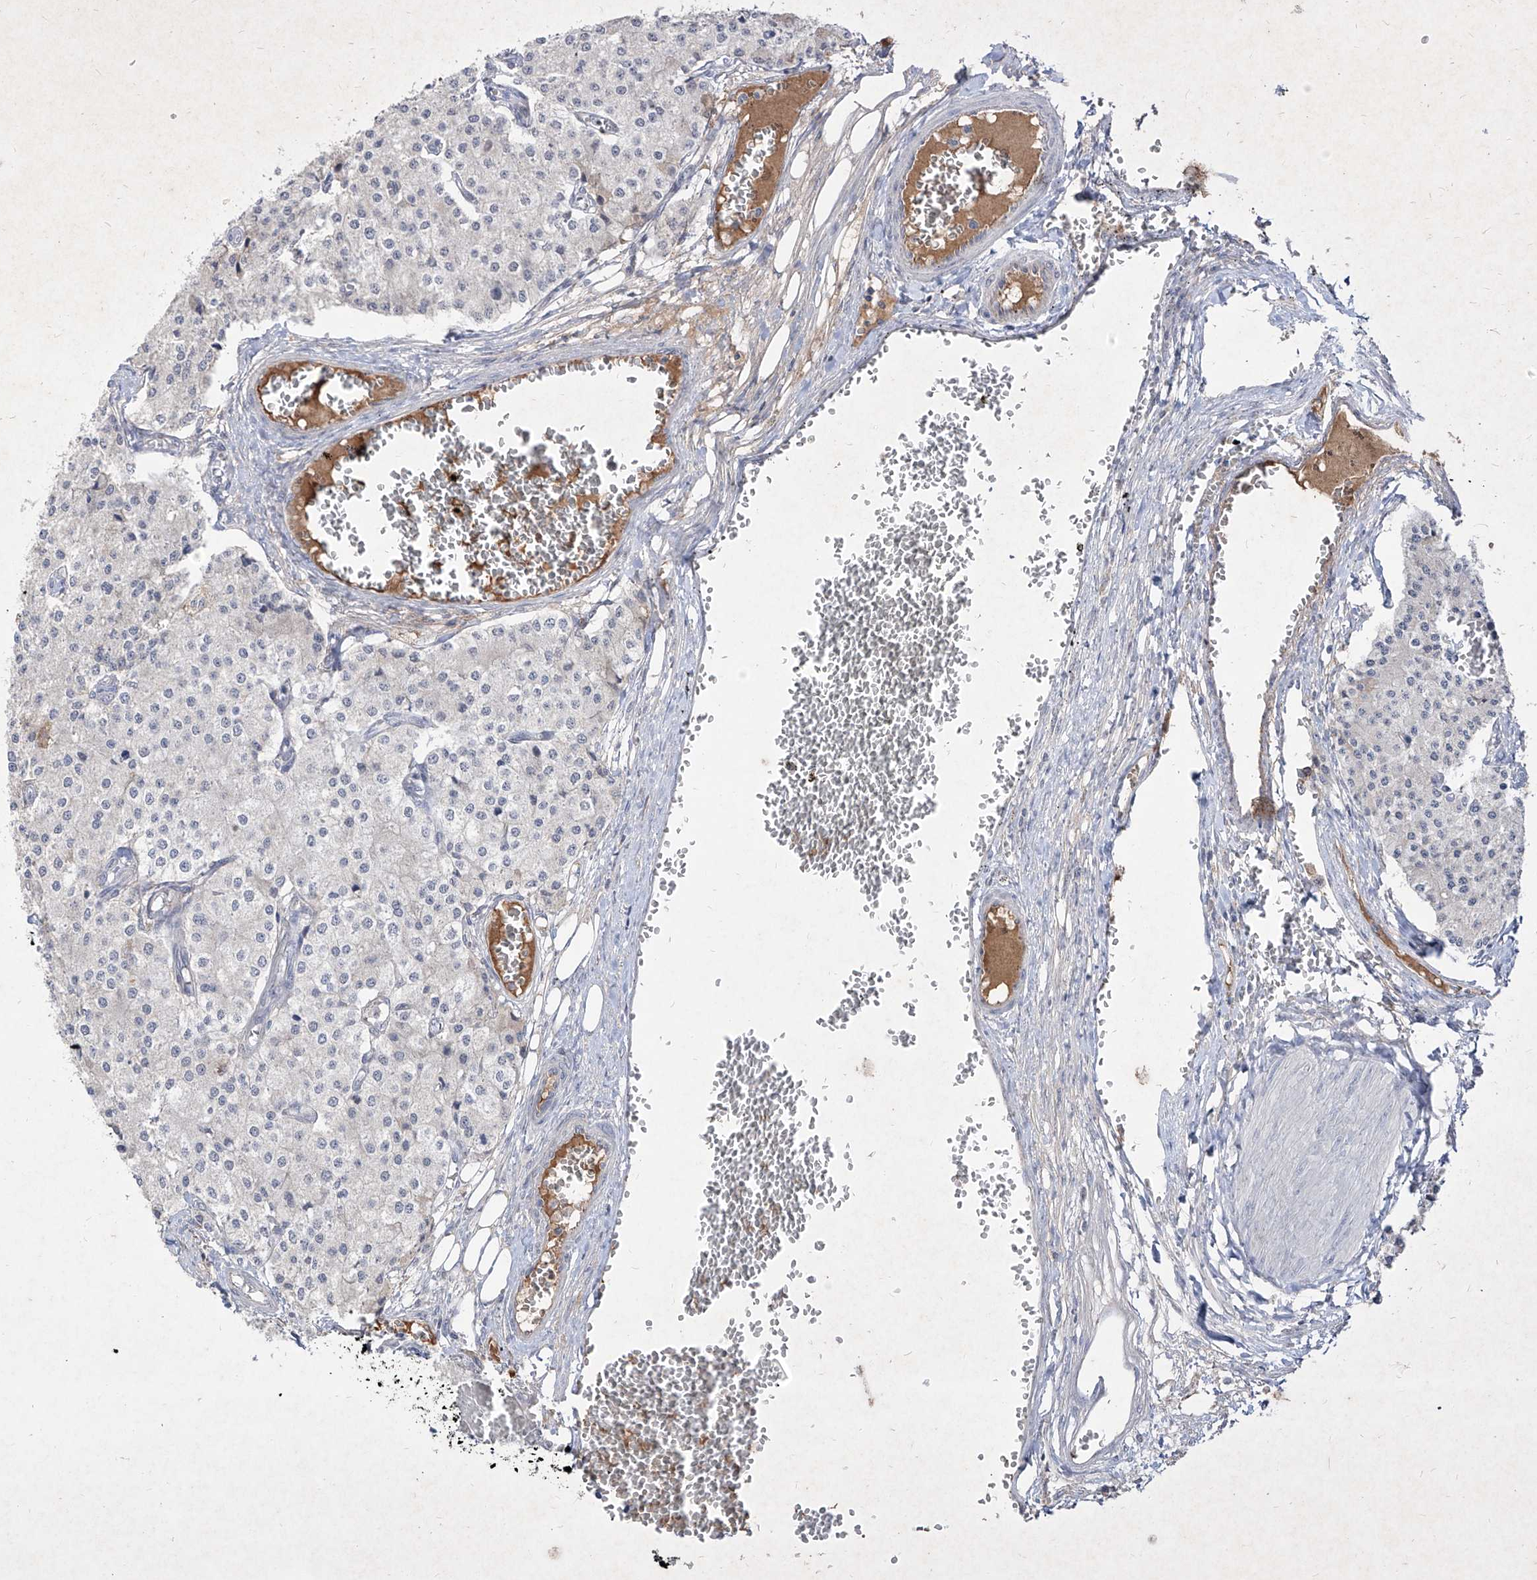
{"staining": {"intensity": "negative", "quantity": "none", "location": "none"}, "tissue": "carcinoid", "cell_type": "Tumor cells", "image_type": "cancer", "snomed": [{"axis": "morphology", "description": "Carcinoid, malignant, NOS"}, {"axis": "topography", "description": "Colon"}], "caption": "An immunohistochemistry (IHC) histopathology image of malignant carcinoid is shown. There is no staining in tumor cells of malignant carcinoid.", "gene": "C4A", "patient": {"sex": "female", "age": 52}}